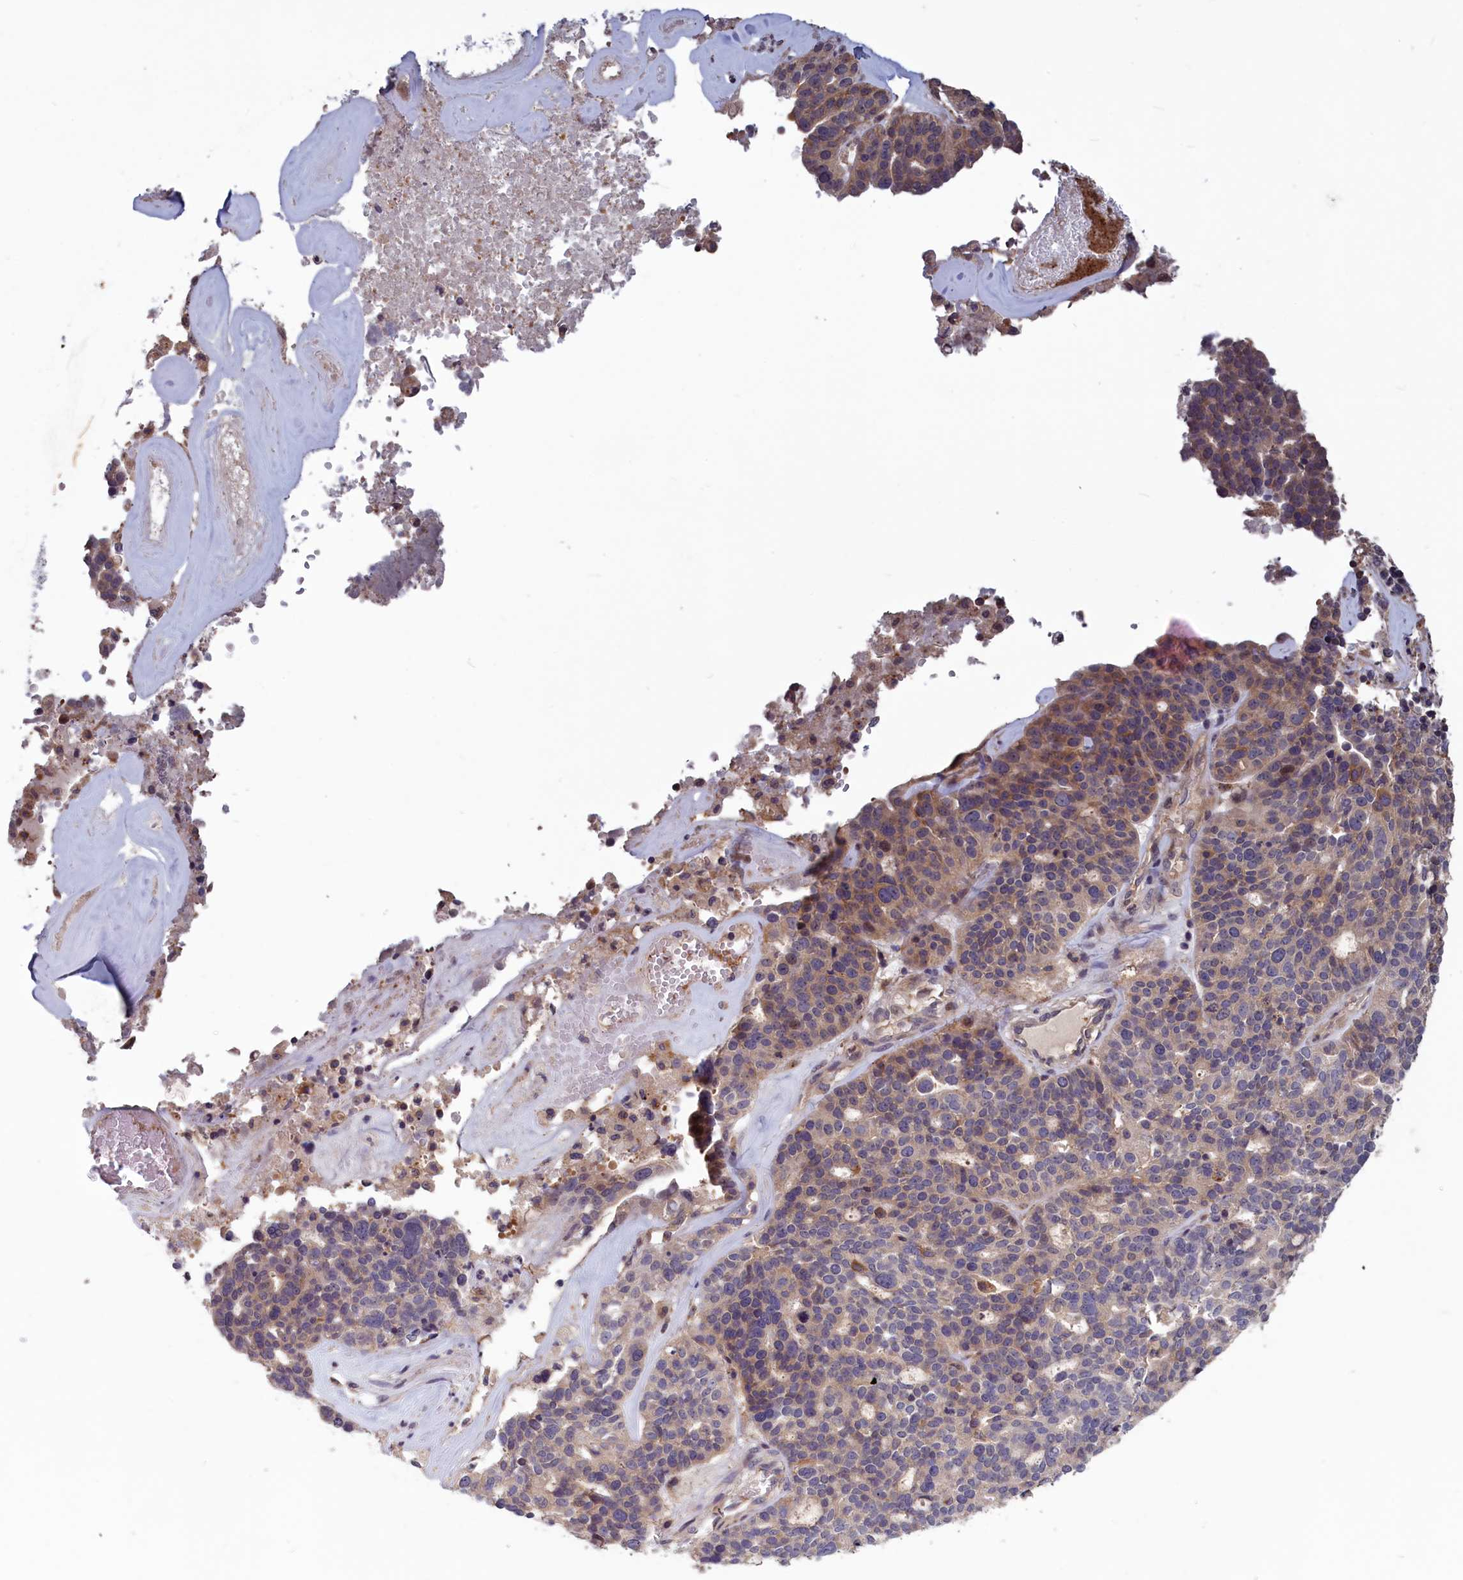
{"staining": {"intensity": "weak", "quantity": "25%-75%", "location": "cytoplasmic/membranous"}, "tissue": "ovarian cancer", "cell_type": "Tumor cells", "image_type": "cancer", "snomed": [{"axis": "morphology", "description": "Cystadenocarcinoma, serous, NOS"}, {"axis": "topography", "description": "Ovary"}], "caption": "Immunohistochemical staining of ovarian serous cystadenocarcinoma reveals low levels of weak cytoplasmic/membranous protein expression in about 25%-75% of tumor cells.", "gene": "CACTIN", "patient": {"sex": "female", "age": 59}}